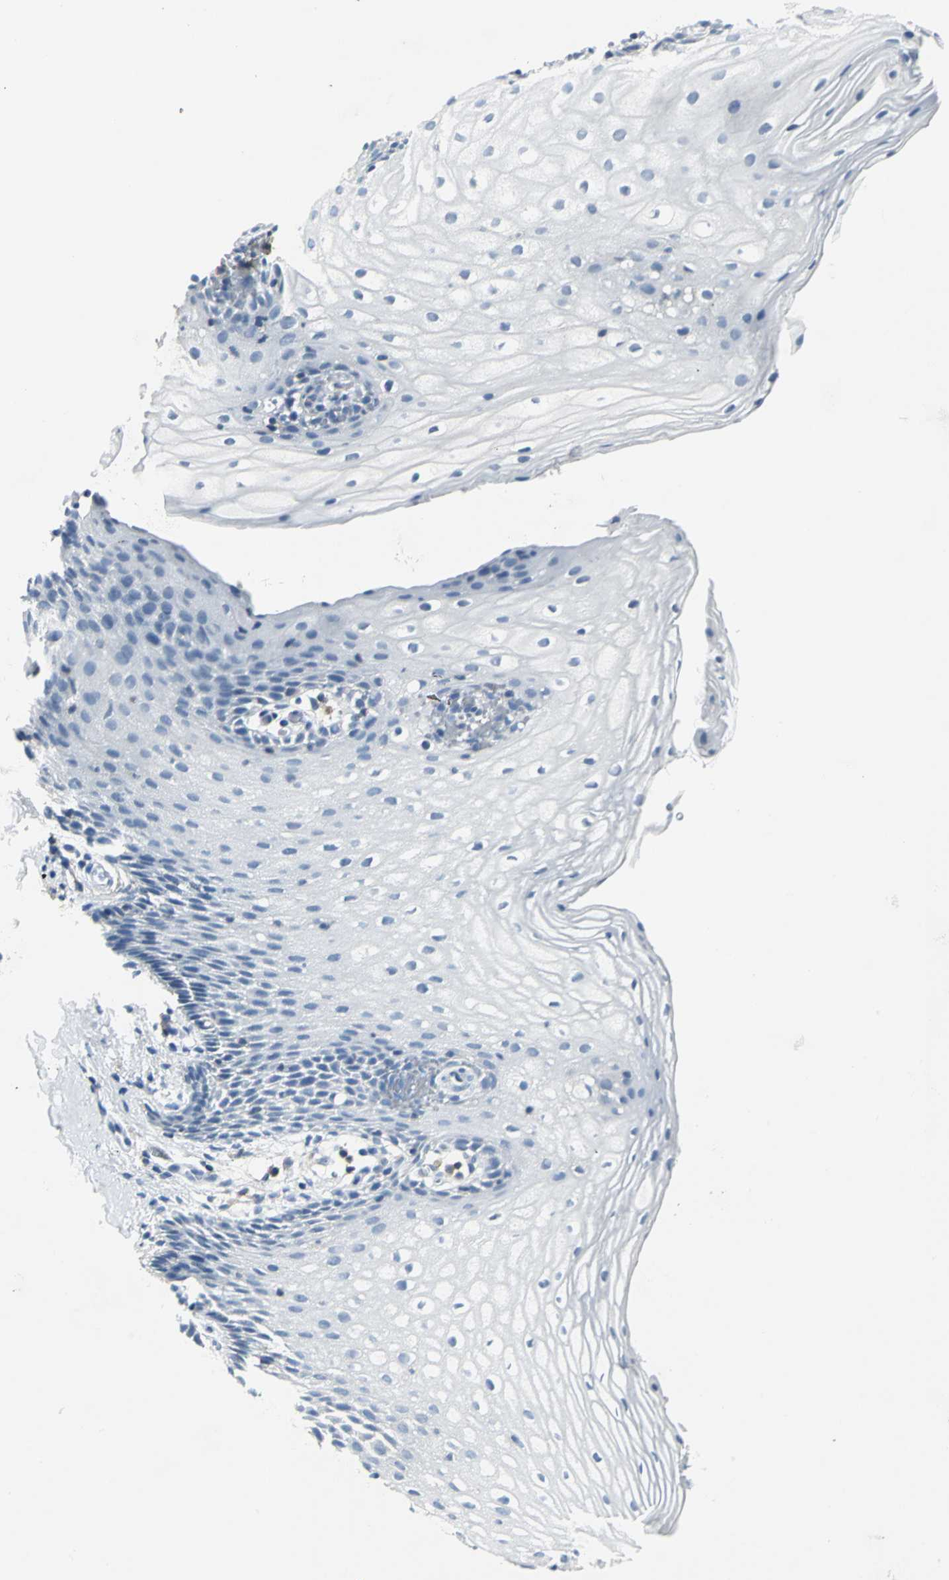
{"staining": {"intensity": "negative", "quantity": "none", "location": "none"}, "tissue": "vagina", "cell_type": "Squamous epithelial cells", "image_type": "normal", "snomed": [{"axis": "morphology", "description": "Normal tissue, NOS"}, {"axis": "topography", "description": "Vagina"}], "caption": "Normal vagina was stained to show a protein in brown. There is no significant expression in squamous epithelial cells.", "gene": "IQGAP2", "patient": {"sex": "female", "age": 55}}